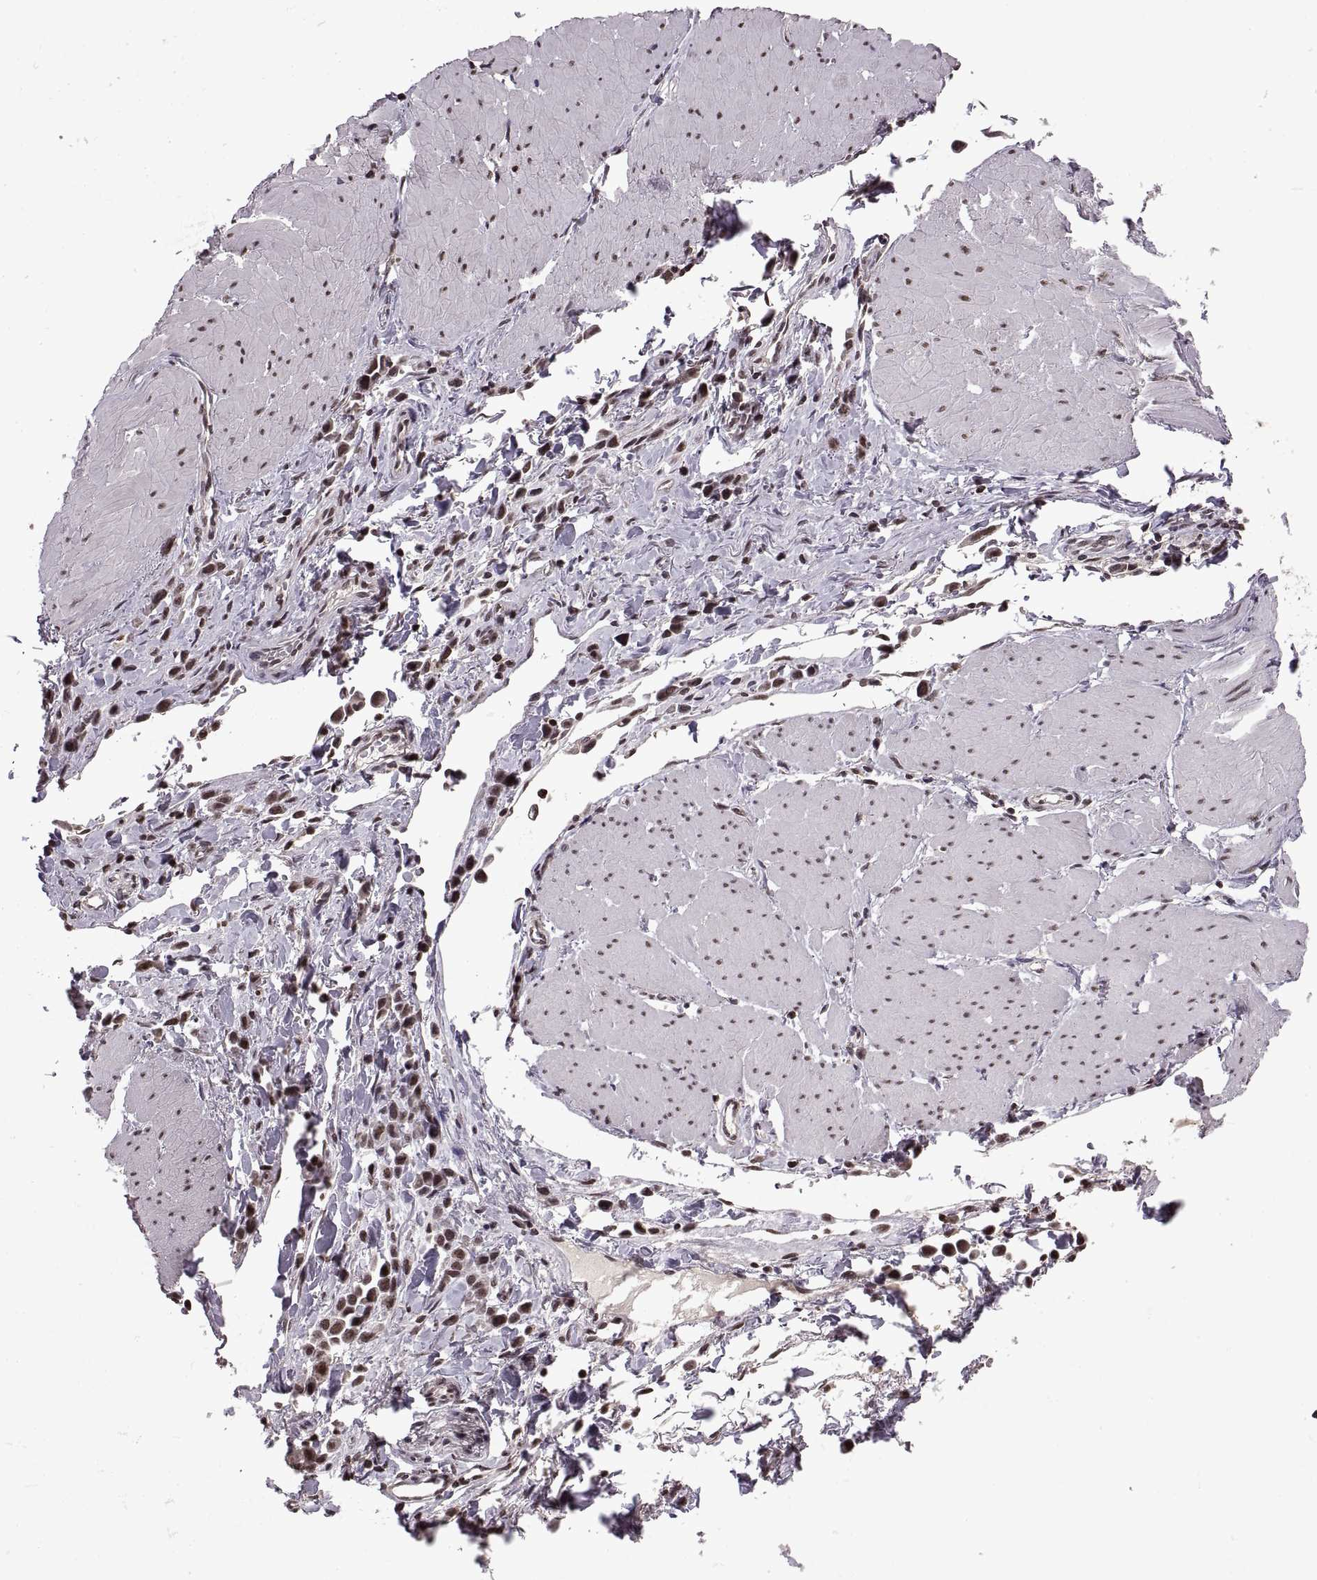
{"staining": {"intensity": "moderate", "quantity": "25%-75%", "location": "nuclear"}, "tissue": "stomach cancer", "cell_type": "Tumor cells", "image_type": "cancer", "snomed": [{"axis": "morphology", "description": "Adenocarcinoma, NOS"}, {"axis": "topography", "description": "Stomach"}], "caption": "Immunohistochemistry of human stomach adenocarcinoma exhibits medium levels of moderate nuclear expression in about 25%-75% of tumor cells.", "gene": "INTS3", "patient": {"sex": "male", "age": 47}}